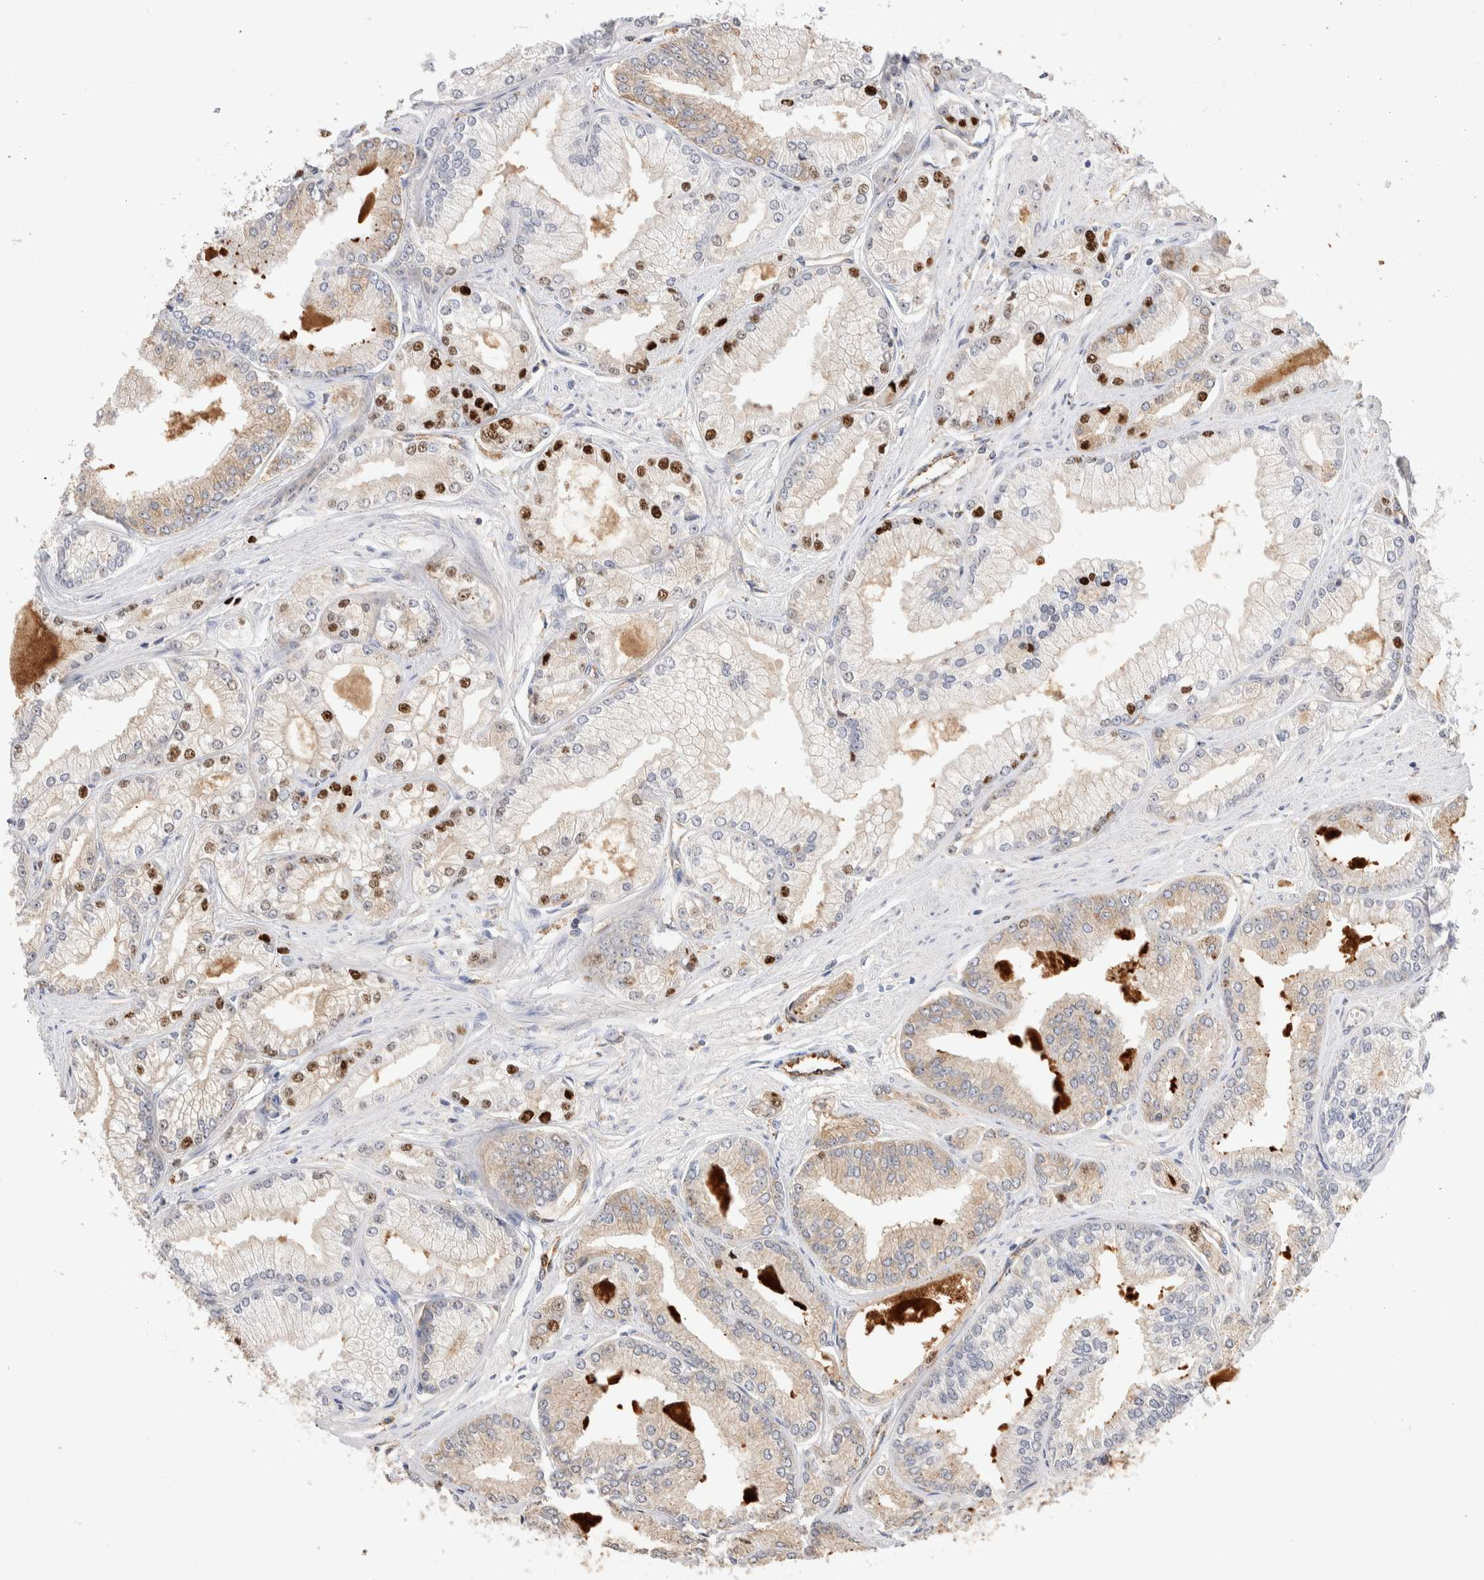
{"staining": {"intensity": "moderate", "quantity": "25%-75%", "location": "cytoplasmic/membranous,nuclear"}, "tissue": "prostate cancer", "cell_type": "Tumor cells", "image_type": "cancer", "snomed": [{"axis": "morphology", "description": "Adenocarcinoma, Low grade"}, {"axis": "topography", "description": "Prostate"}], "caption": "The photomicrograph exhibits staining of prostate adenocarcinoma (low-grade), revealing moderate cytoplasmic/membranous and nuclear protein staining (brown color) within tumor cells. (brown staining indicates protein expression, while blue staining denotes nuclei).", "gene": "NSMAF", "patient": {"sex": "male", "age": 52}}